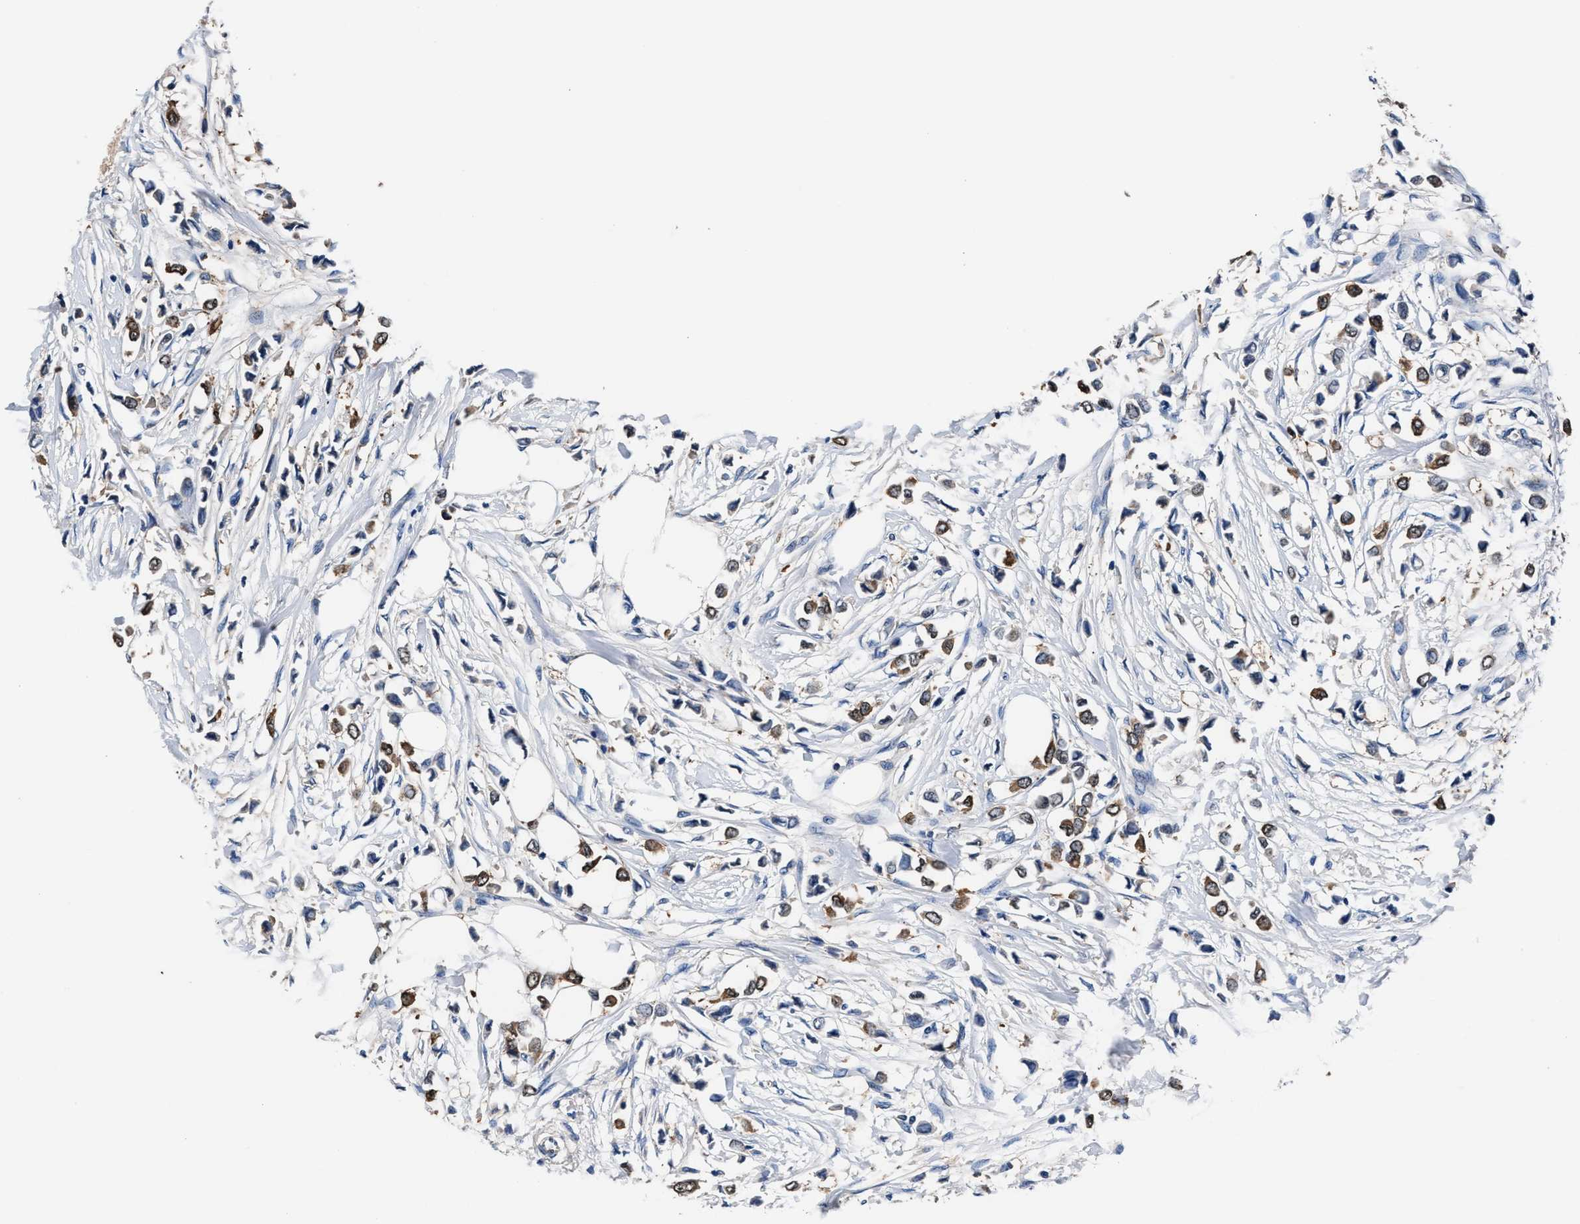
{"staining": {"intensity": "moderate", "quantity": ">75%", "location": "cytoplasmic/membranous"}, "tissue": "breast cancer", "cell_type": "Tumor cells", "image_type": "cancer", "snomed": [{"axis": "morphology", "description": "Lobular carcinoma"}, {"axis": "topography", "description": "Breast"}], "caption": "Protein analysis of breast cancer (lobular carcinoma) tissue shows moderate cytoplasmic/membranous staining in approximately >75% of tumor cells.", "gene": "GSTM1", "patient": {"sex": "female", "age": 51}}